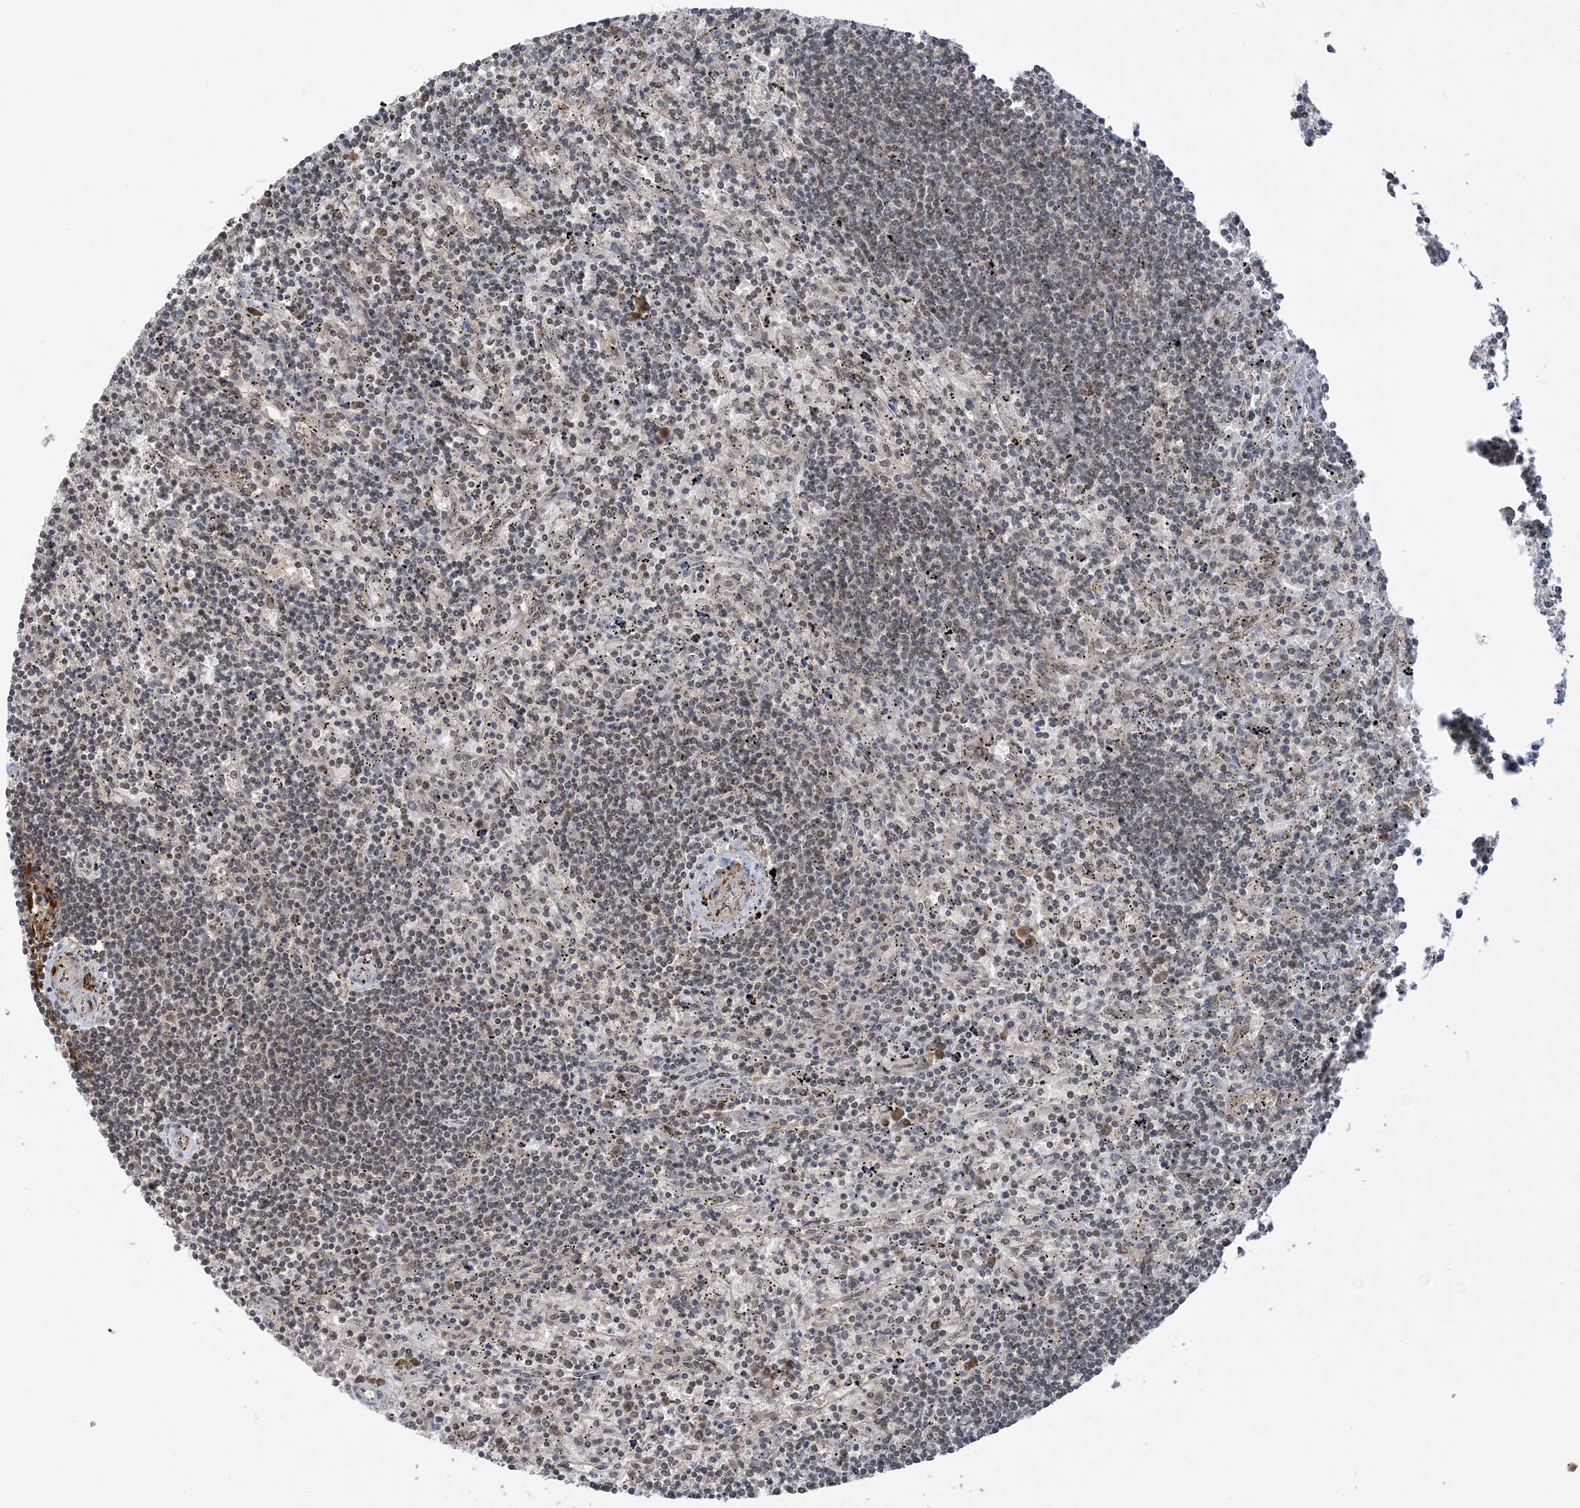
{"staining": {"intensity": "weak", "quantity": "<25%", "location": "nuclear"}, "tissue": "lymphoma", "cell_type": "Tumor cells", "image_type": "cancer", "snomed": [{"axis": "morphology", "description": "Malignant lymphoma, non-Hodgkin's type, Low grade"}, {"axis": "topography", "description": "Spleen"}], "caption": "Immunohistochemistry (IHC) image of lymphoma stained for a protein (brown), which reveals no staining in tumor cells.", "gene": "ACYP2", "patient": {"sex": "male", "age": 76}}